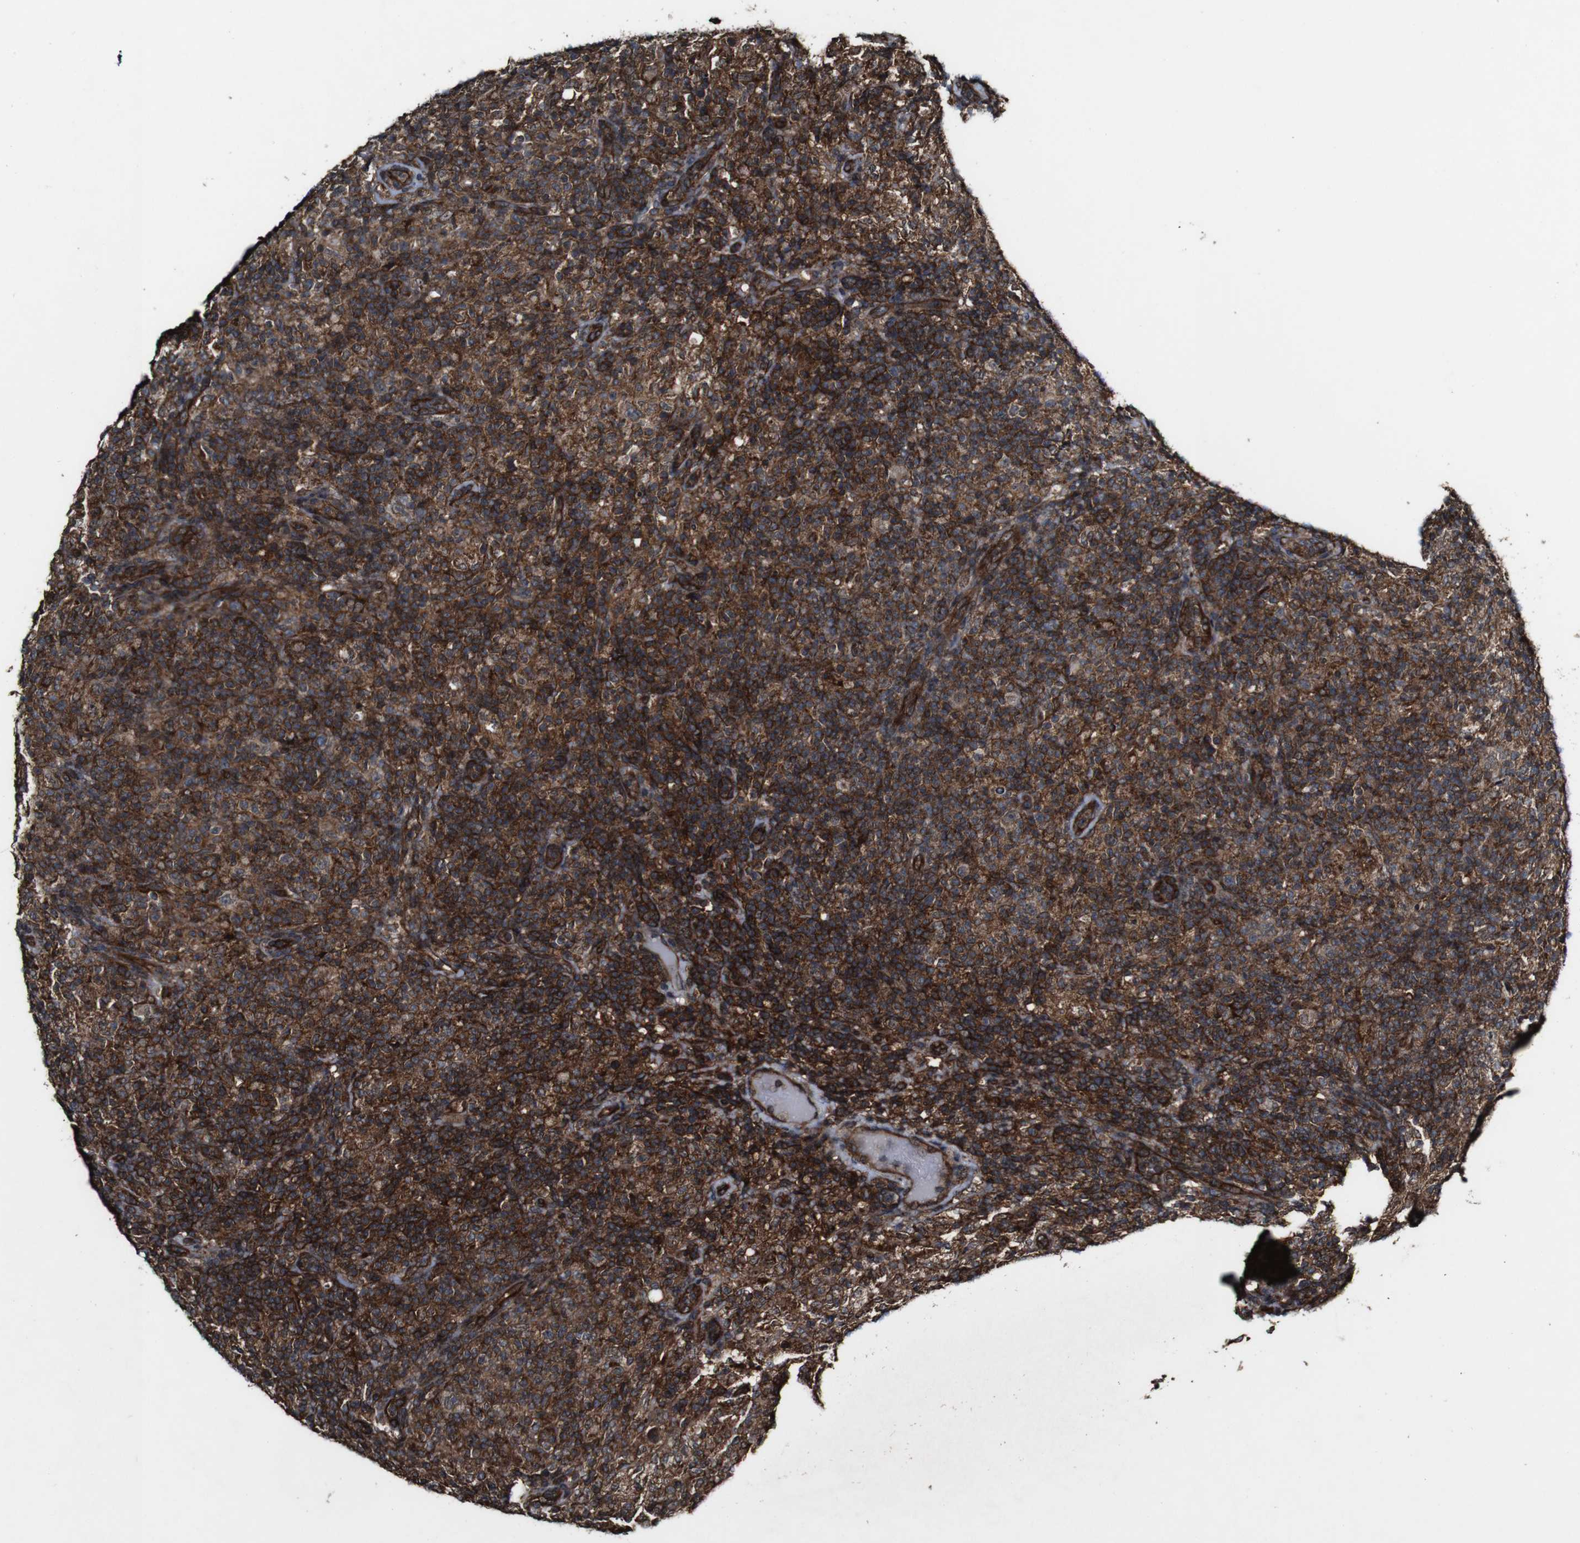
{"staining": {"intensity": "strong", "quantity": ">75%", "location": "cytoplasmic/membranous"}, "tissue": "lymphoma", "cell_type": "Tumor cells", "image_type": "cancer", "snomed": [{"axis": "morphology", "description": "Hodgkin's disease, NOS"}, {"axis": "topography", "description": "Lymph node"}], "caption": "Tumor cells display strong cytoplasmic/membranous staining in approximately >75% of cells in Hodgkin's disease. (Brightfield microscopy of DAB IHC at high magnification).", "gene": "BTN3A3", "patient": {"sex": "male", "age": 70}}